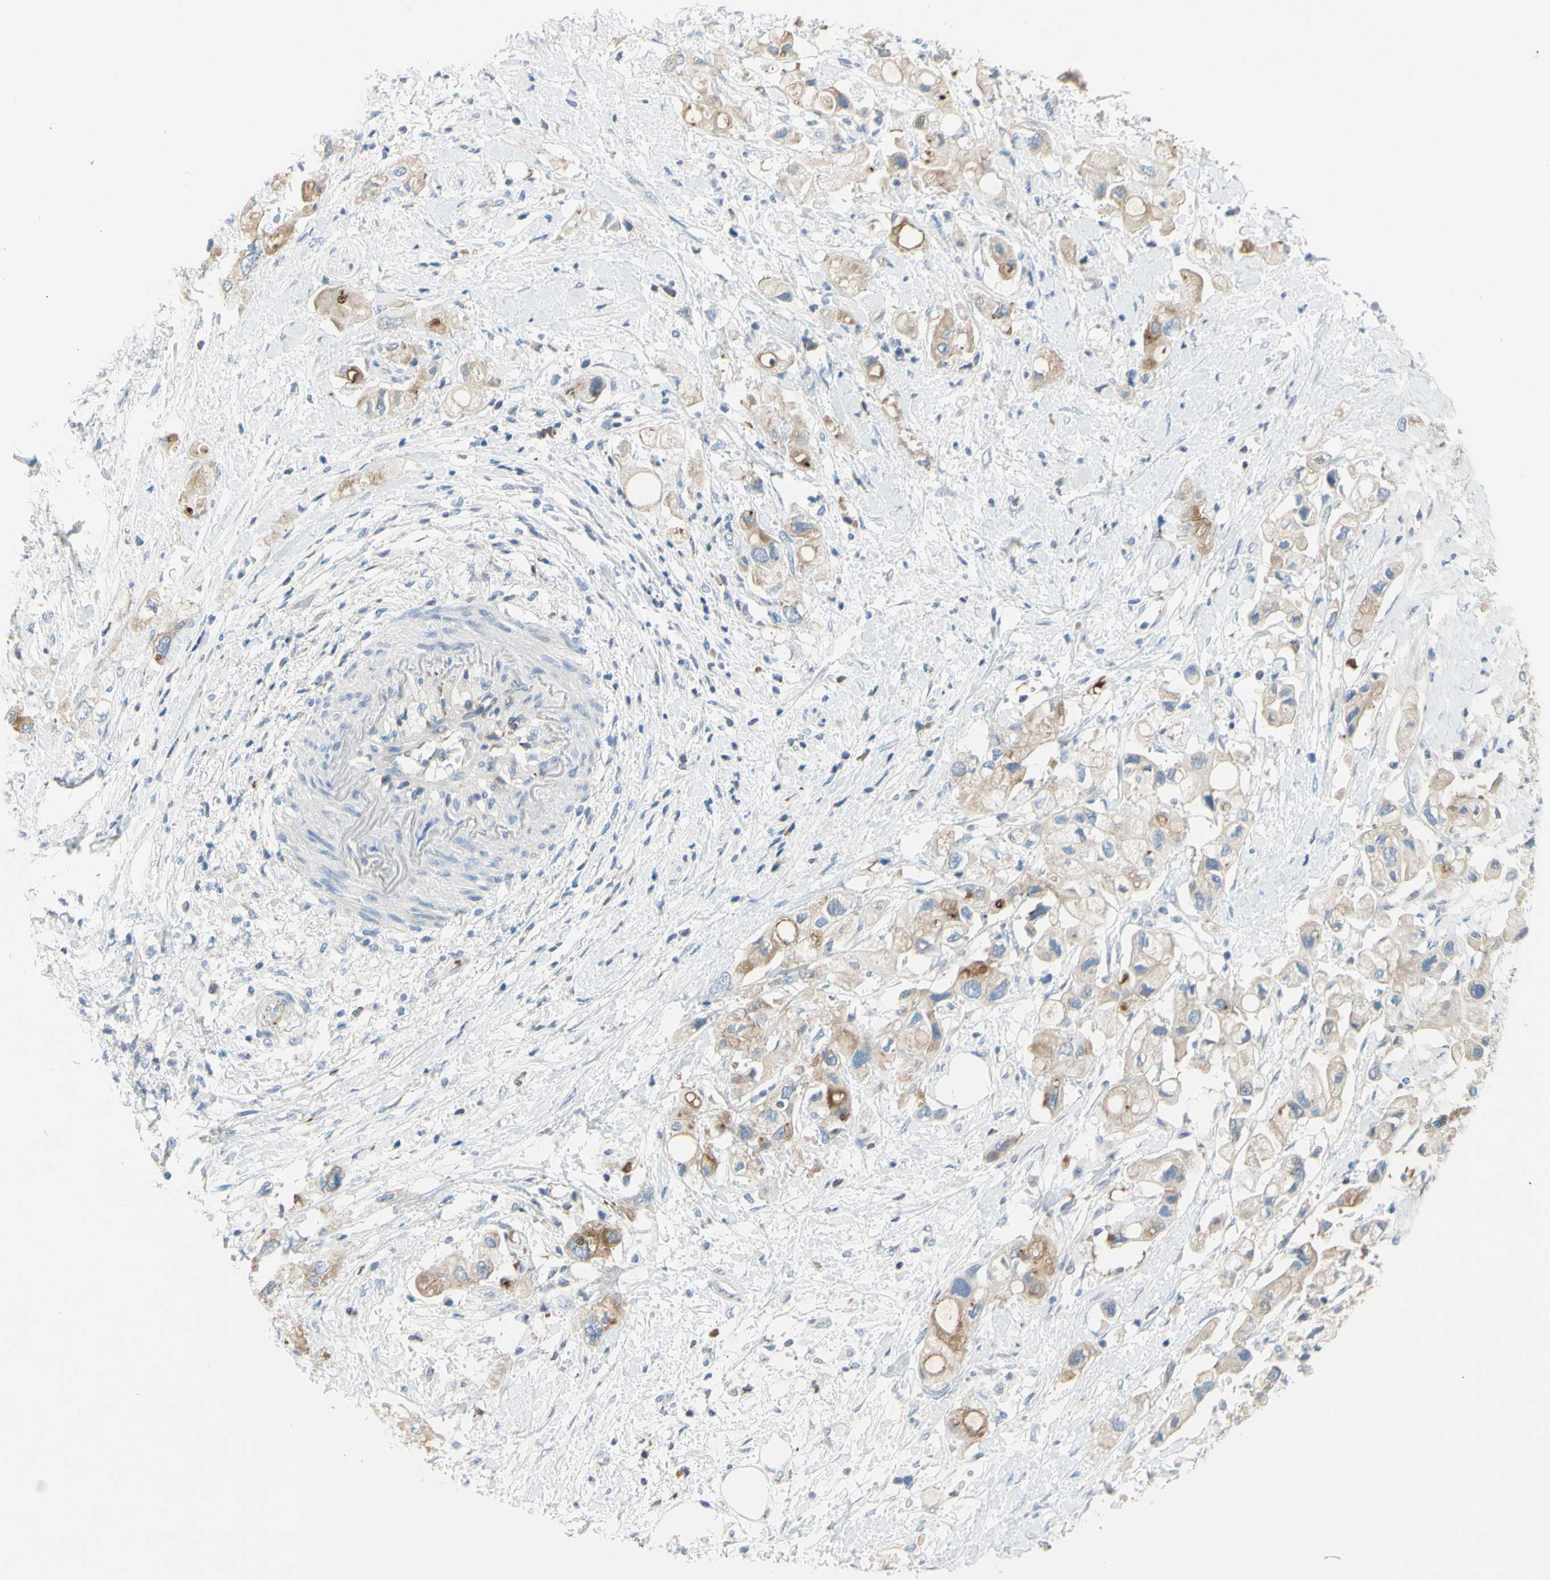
{"staining": {"intensity": "weak", "quantity": ">75%", "location": "cytoplasmic/membranous"}, "tissue": "pancreatic cancer", "cell_type": "Tumor cells", "image_type": "cancer", "snomed": [{"axis": "morphology", "description": "Adenocarcinoma, NOS"}, {"axis": "topography", "description": "Pancreas"}], "caption": "DAB (3,3'-diaminobenzidine) immunohistochemical staining of adenocarcinoma (pancreatic) exhibits weak cytoplasmic/membranous protein positivity in approximately >75% of tumor cells.", "gene": "MUC1", "patient": {"sex": "female", "age": 56}}